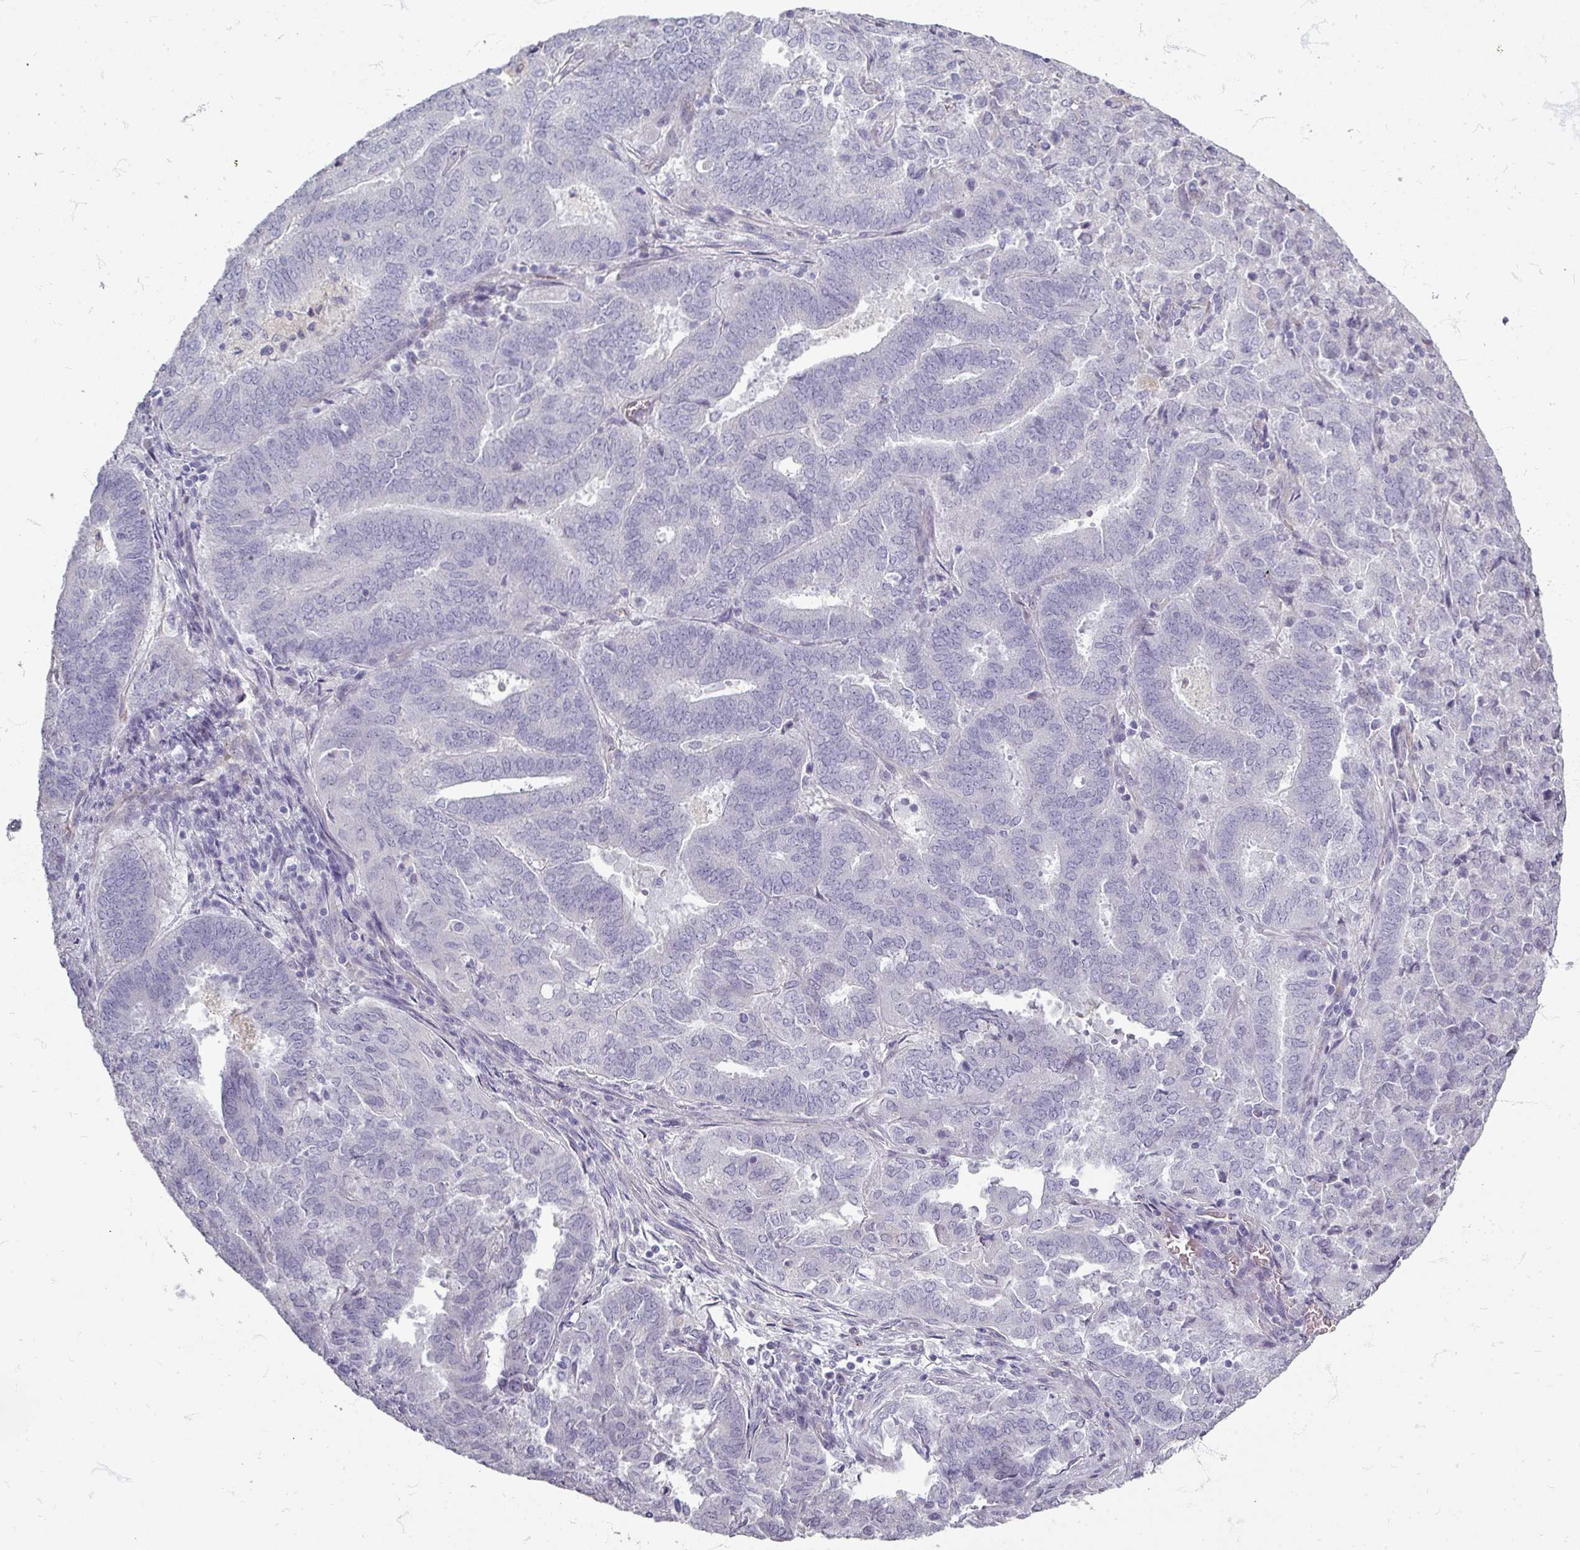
{"staining": {"intensity": "negative", "quantity": "none", "location": "none"}, "tissue": "endometrial cancer", "cell_type": "Tumor cells", "image_type": "cancer", "snomed": [{"axis": "morphology", "description": "Adenocarcinoma, NOS"}, {"axis": "topography", "description": "Endometrium"}], "caption": "Immunohistochemistry (IHC) image of neoplastic tissue: human endometrial cancer stained with DAB reveals no significant protein staining in tumor cells.", "gene": "ZNF878", "patient": {"sex": "female", "age": 72}}